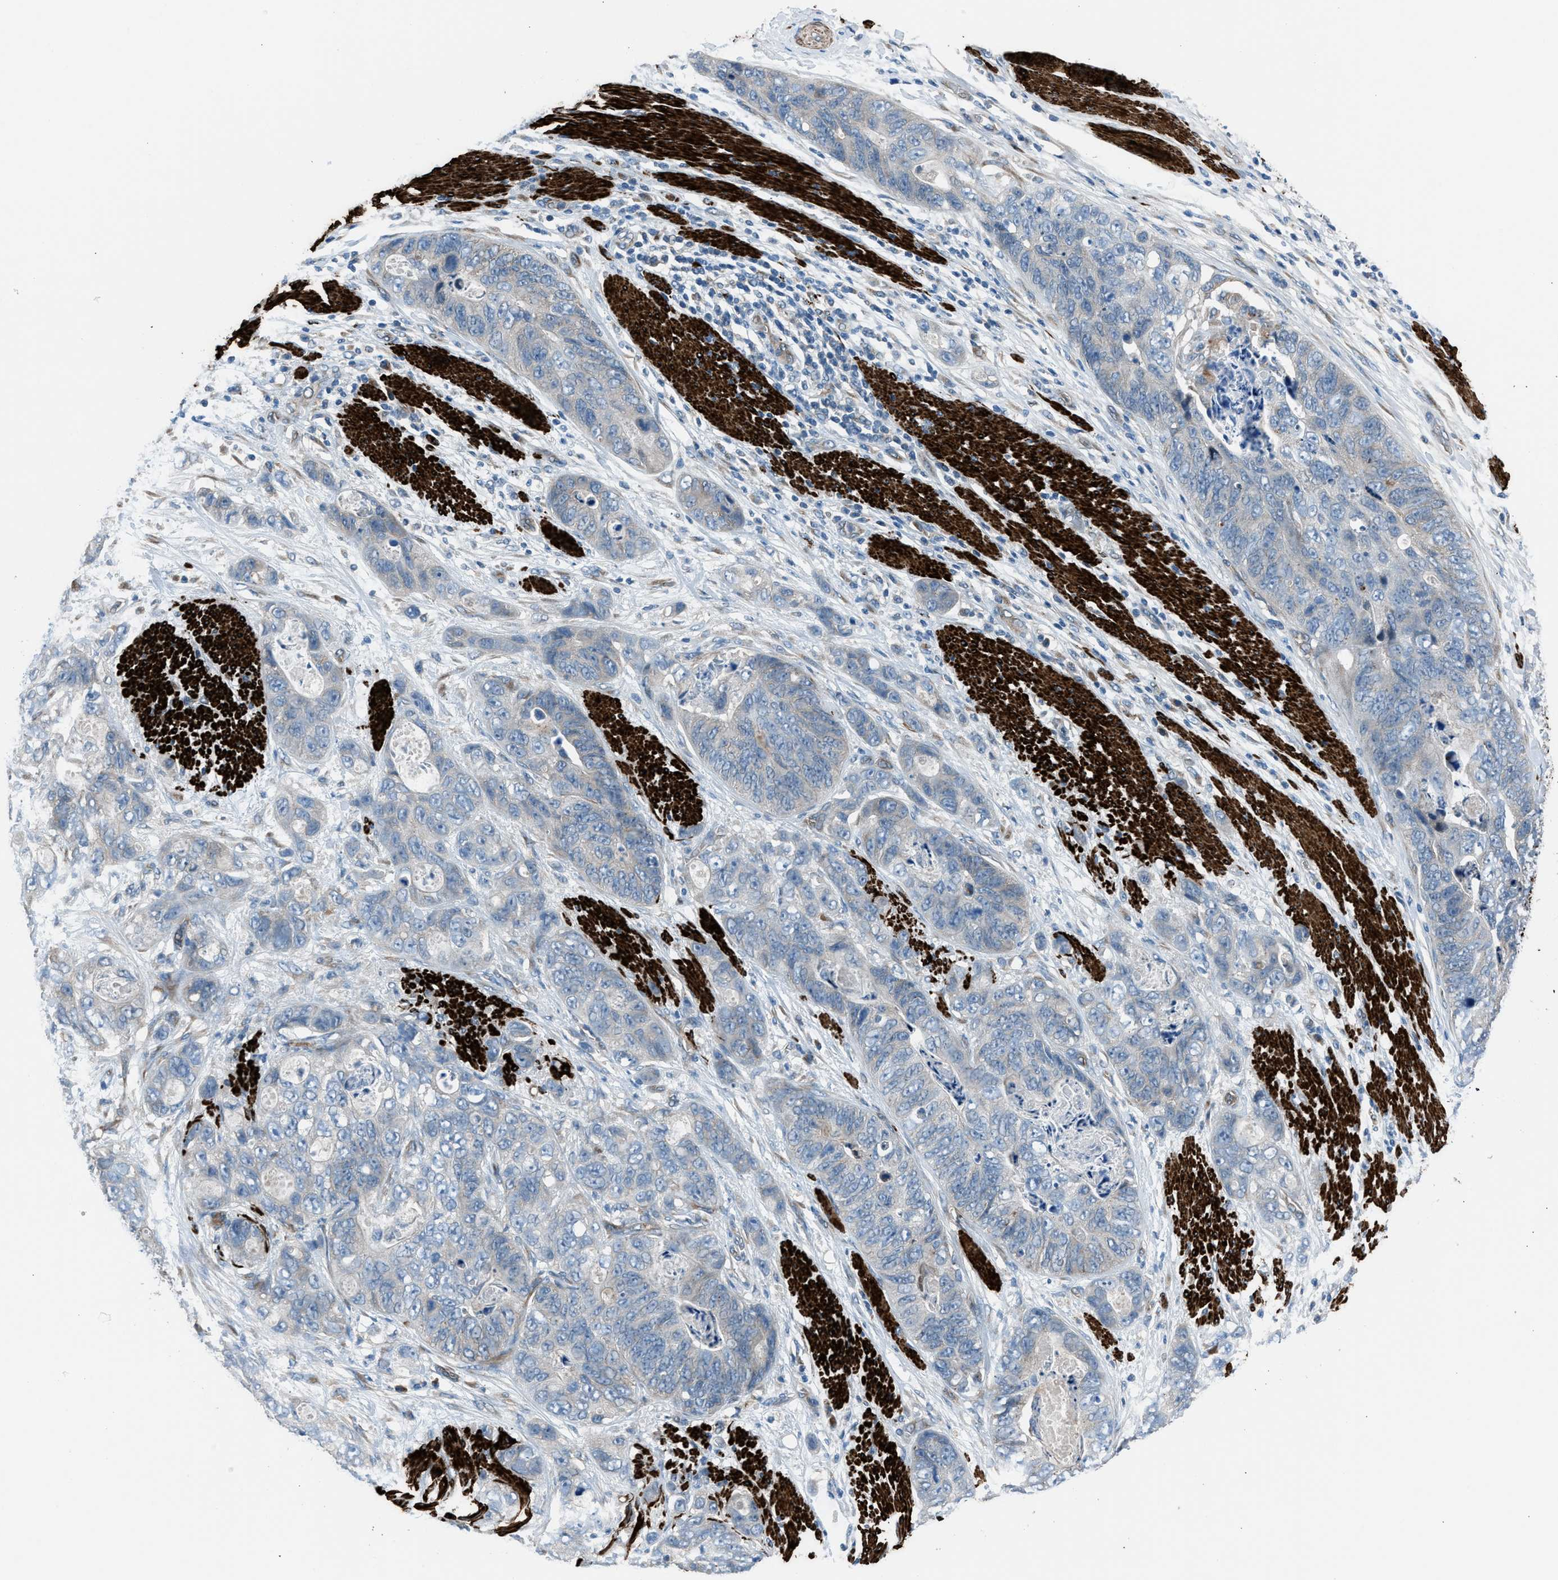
{"staining": {"intensity": "negative", "quantity": "none", "location": "none"}, "tissue": "stomach cancer", "cell_type": "Tumor cells", "image_type": "cancer", "snomed": [{"axis": "morphology", "description": "Adenocarcinoma, NOS"}, {"axis": "topography", "description": "Stomach"}], "caption": "Immunohistochemistry (IHC) micrograph of neoplastic tissue: human stomach cancer (adenocarcinoma) stained with DAB shows no significant protein staining in tumor cells. (DAB immunohistochemistry (IHC) with hematoxylin counter stain).", "gene": "LMBR1", "patient": {"sex": "female", "age": 89}}